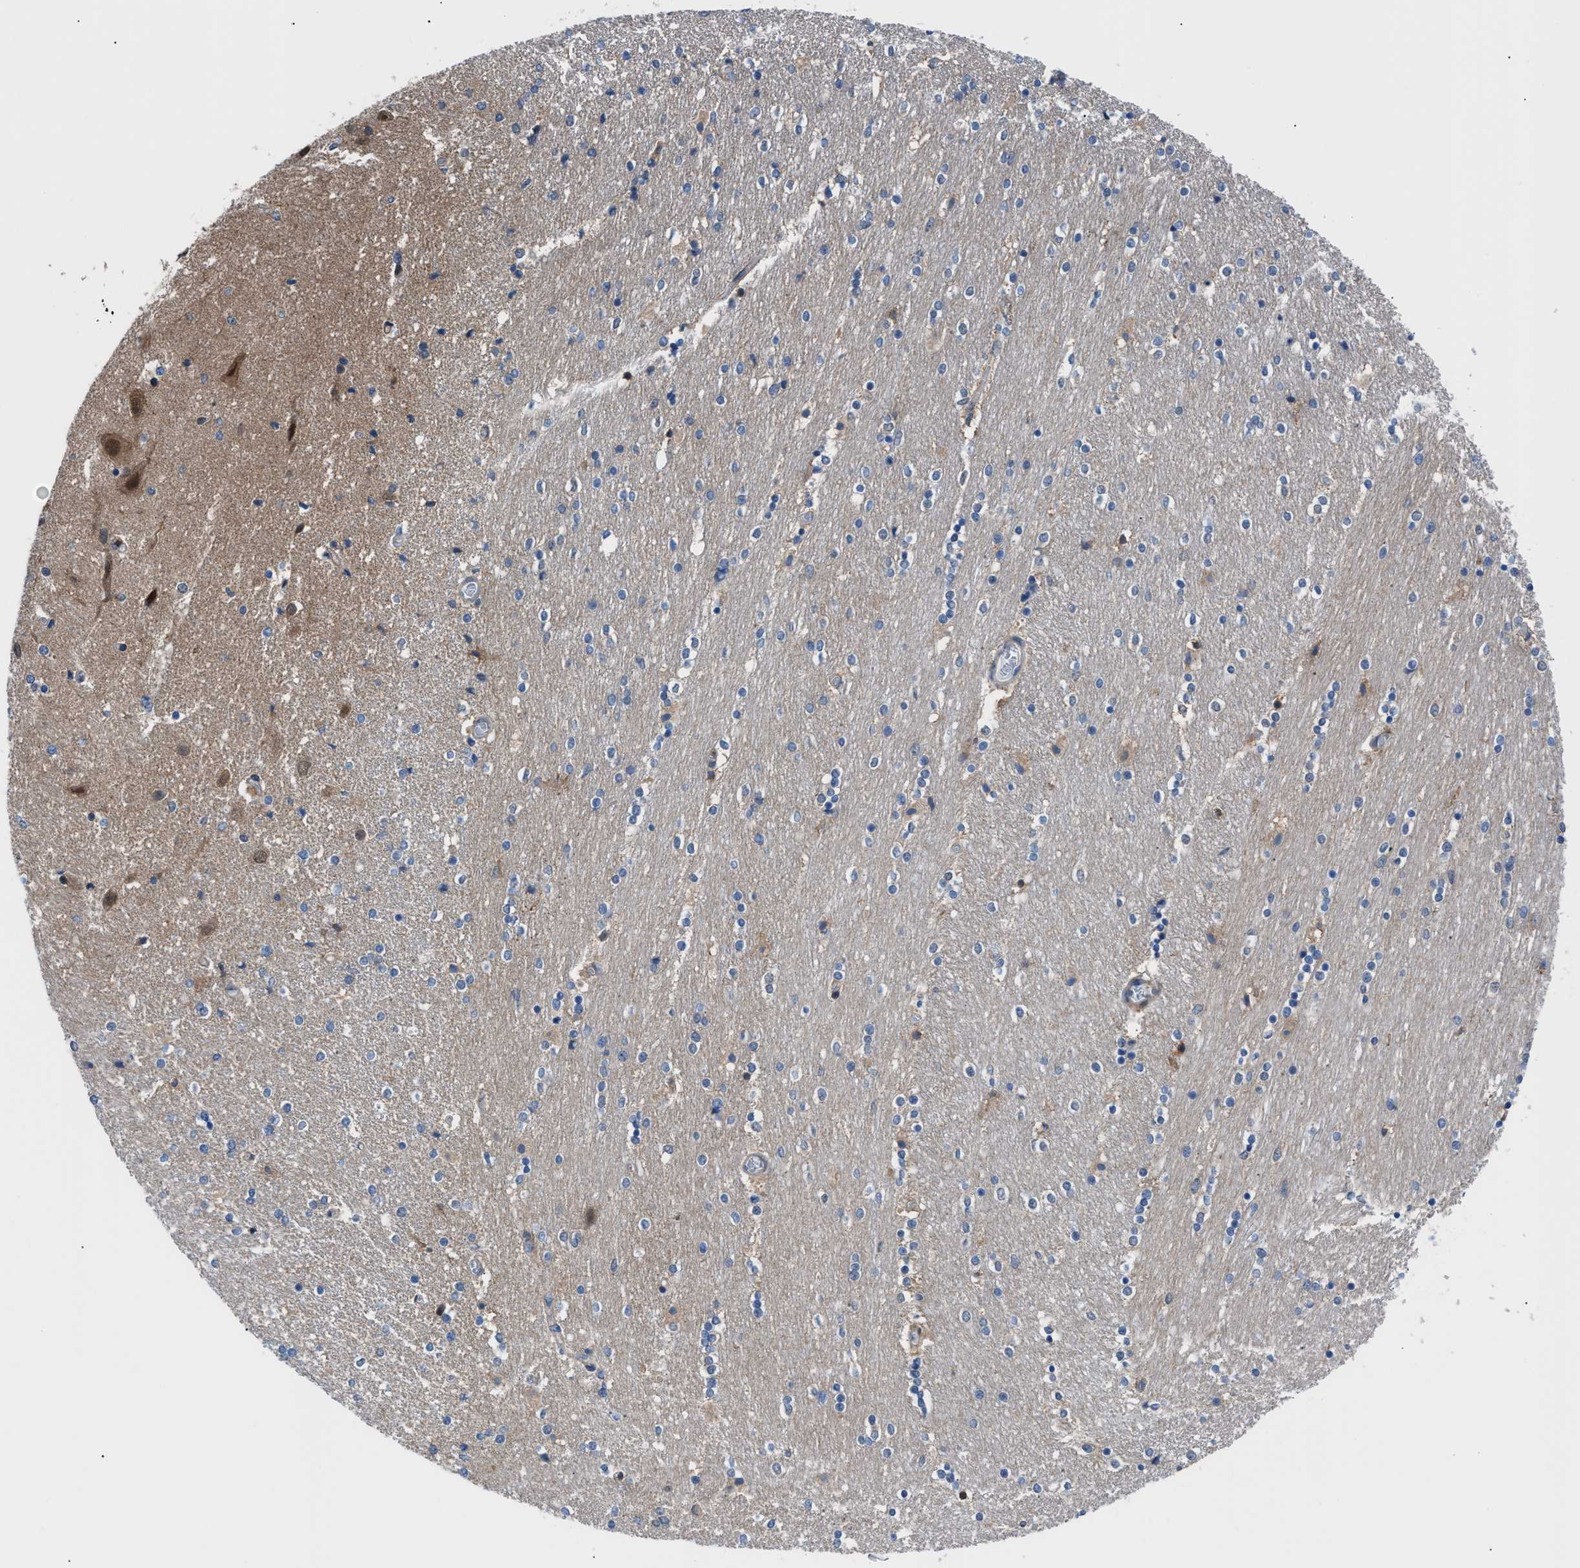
{"staining": {"intensity": "weak", "quantity": "<25%", "location": "cytoplasmic/membranous"}, "tissue": "caudate", "cell_type": "Glial cells", "image_type": "normal", "snomed": [{"axis": "morphology", "description": "Normal tissue, NOS"}, {"axis": "topography", "description": "Lateral ventricle wall"}], "caption": "Immunohistochemical staining of unremarkable human caudate demonstrates no significant expression in glial cells.", "gene": "TMEM45B", "patient": {"sex": "female", "age": 54}}